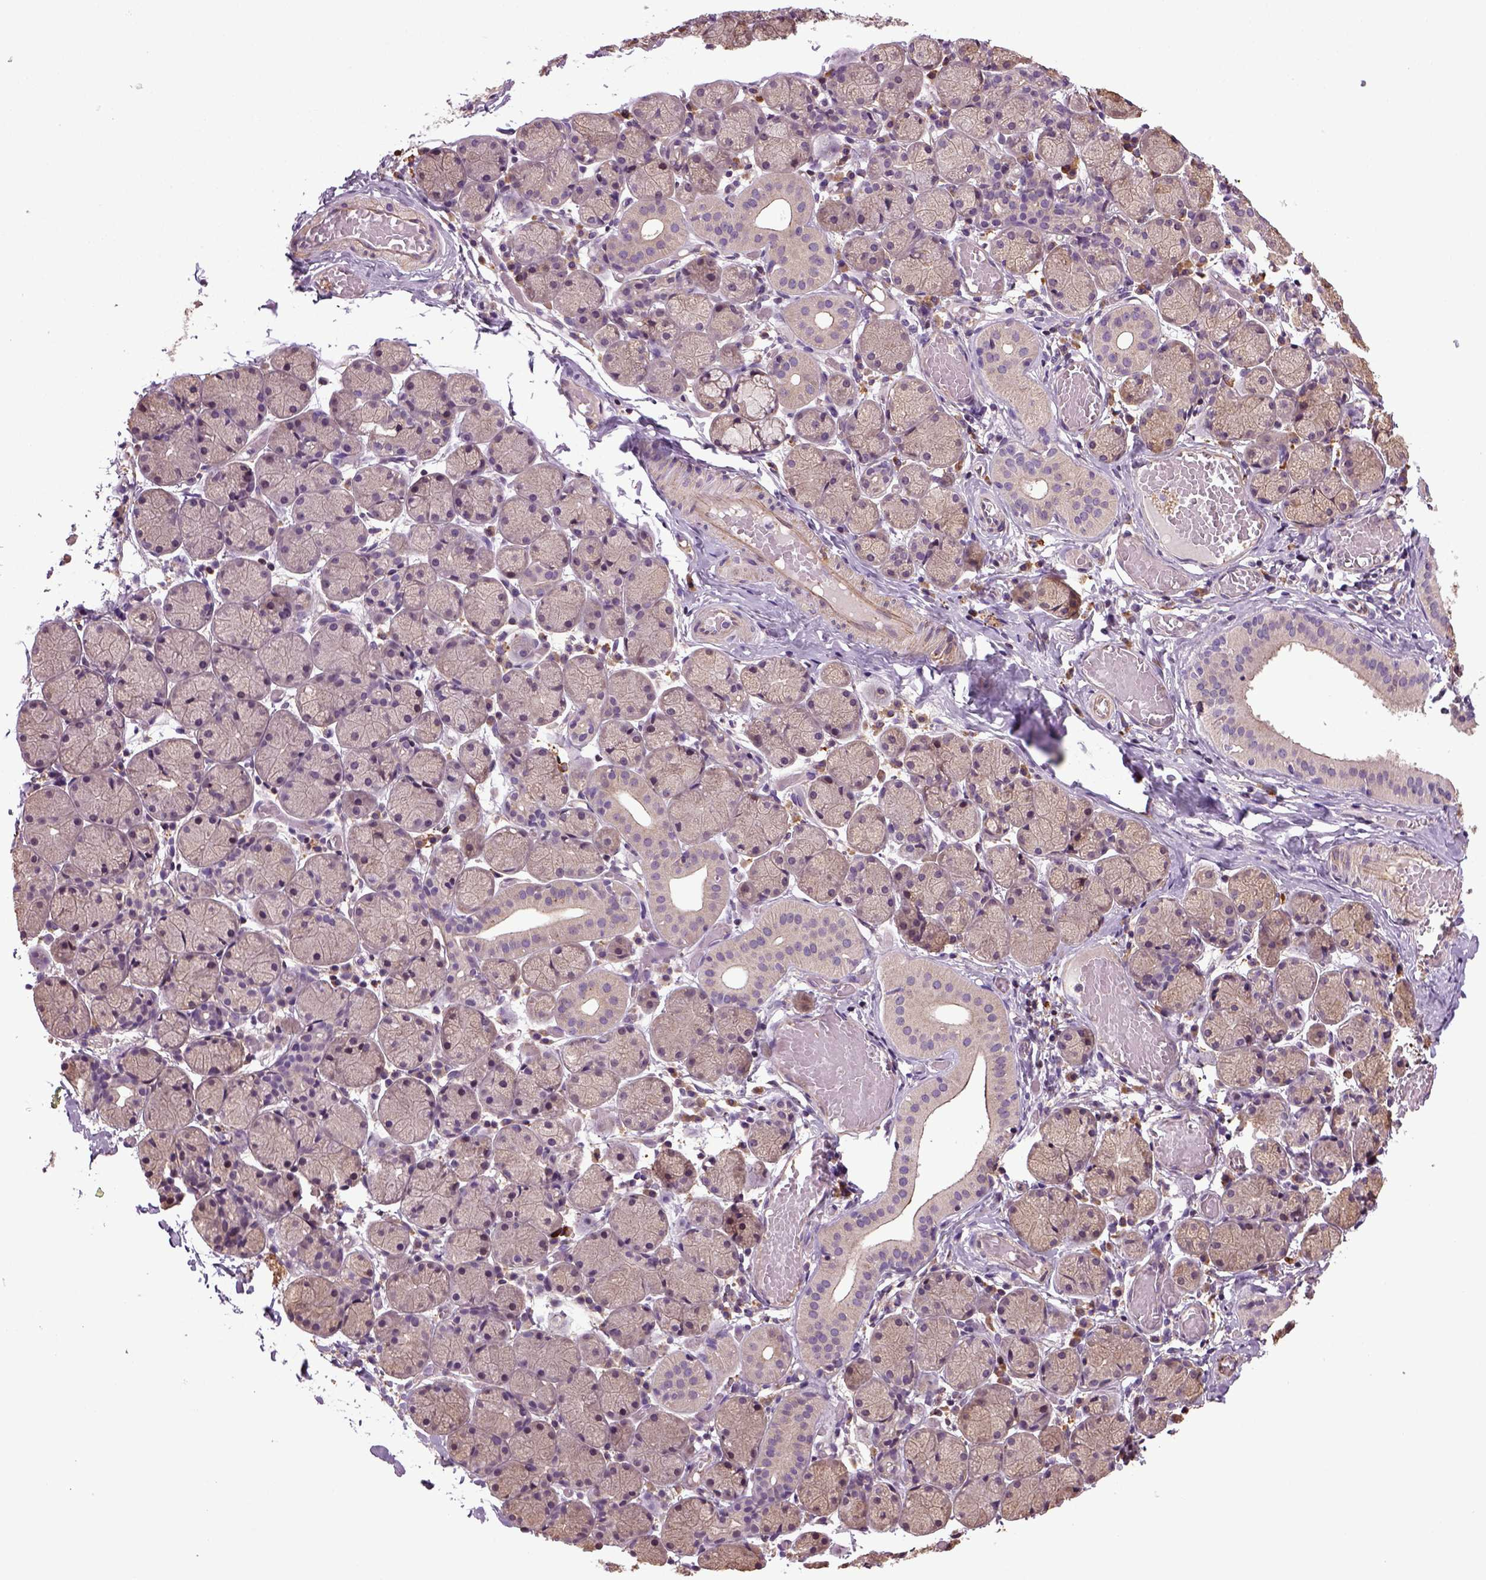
{"staining": {"intensity": "negative", "quantity": "none", "location": "none"}, "tissue": "salivary gland", "cell_type": "Glandular cells", "image_type": "normal", "snomed": [{"axis": "morphology", "description": "Normal tissue, NOS"}, {"axis": "topography", "description": "Salivary gland"}], "caption": "Salivary gland was stained to show a protein in brown. There is no significant positivity in glandular cells. (Brightfield microscopy of DAB (3,3'-diaminobenzidine) immunohistochemistry at high magnification).", "gene": "TPRG1", "patient": {"sex": "female", "age": 24}}